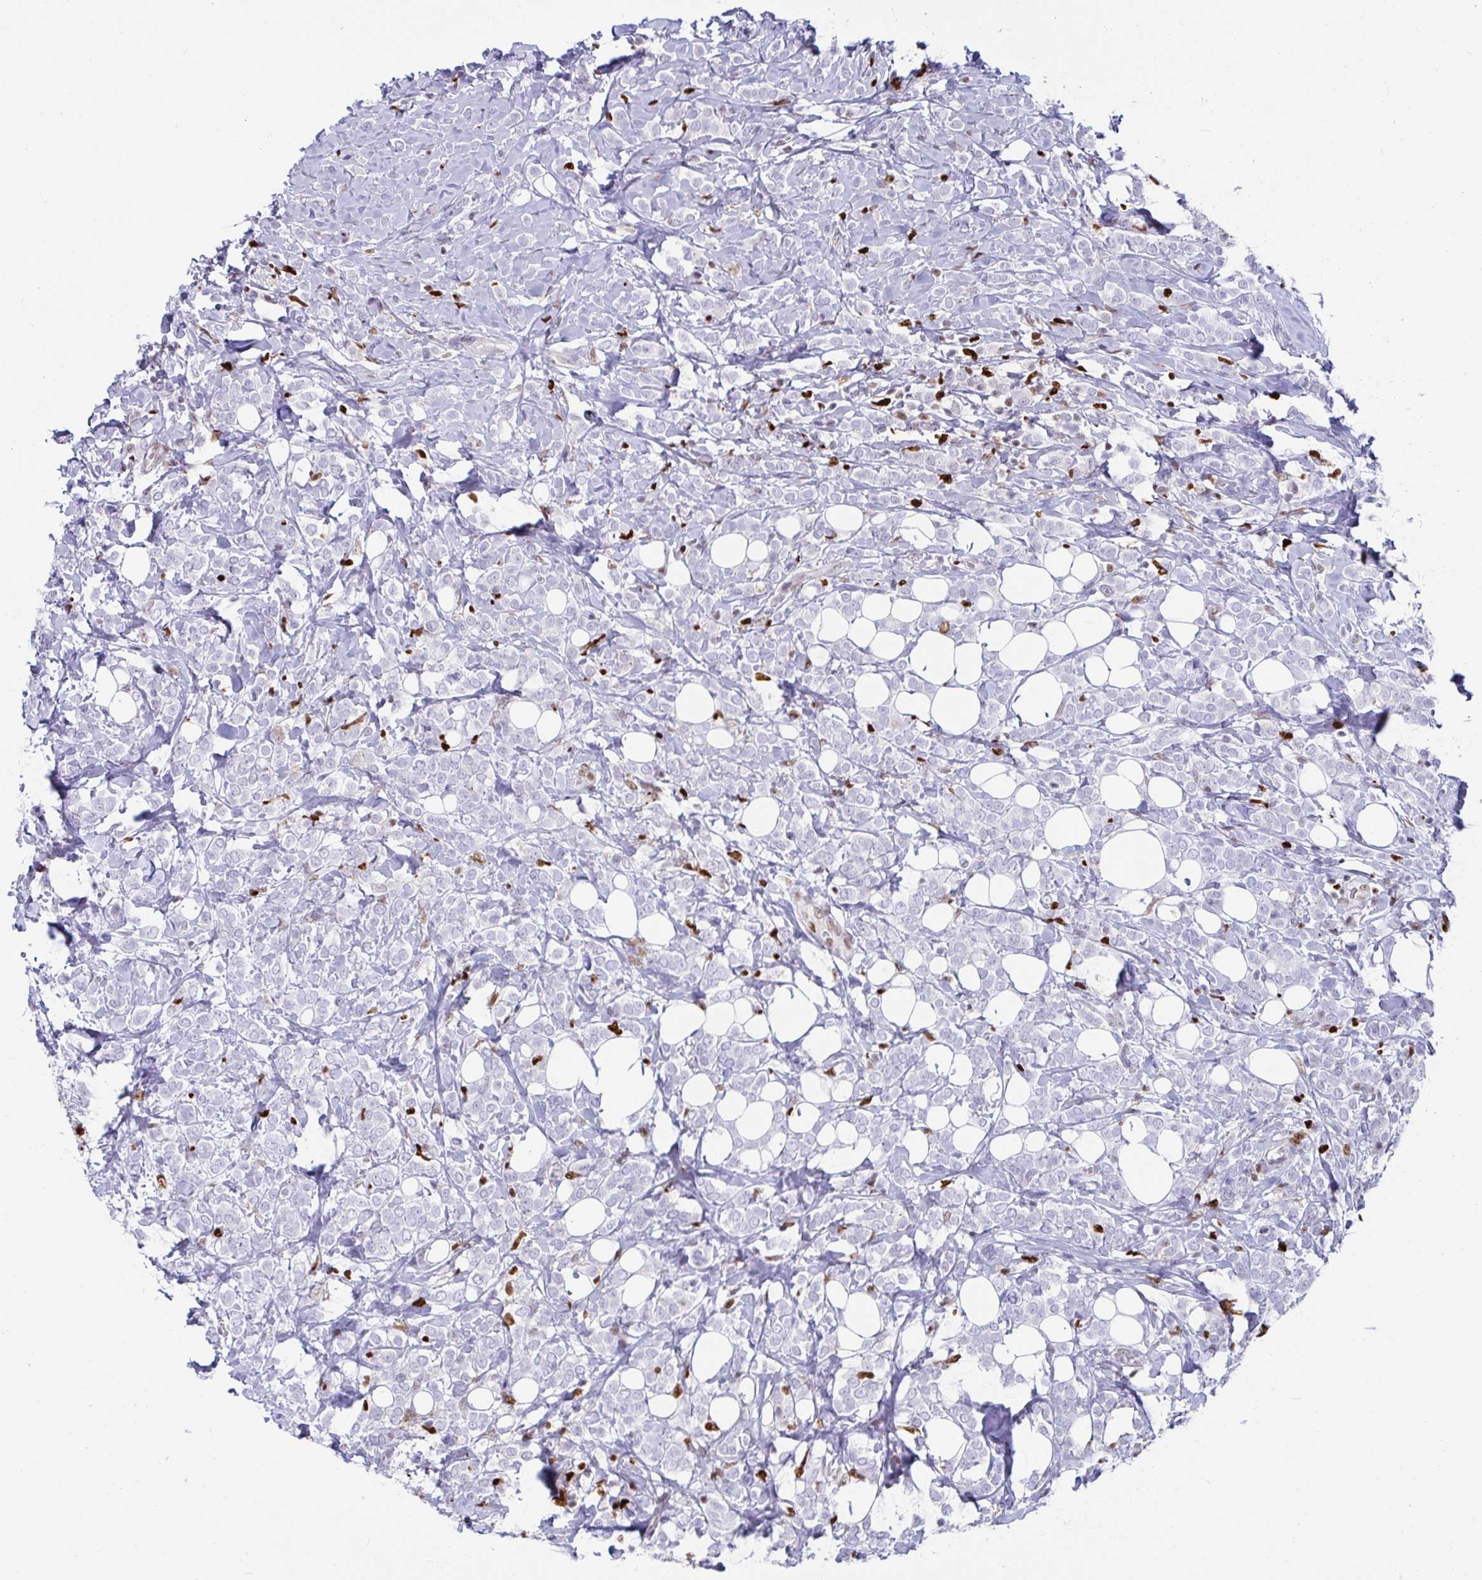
{"staining": {"intensity": "negative", "quantity": "none", "location": "none"}, "tissue": "breast cancer", "cell_type": "Tumor cells", "image_type": "cancer", "snomed": [{"axis": "morphology", "description": "Lobular carcinoma"}, {"axis": "topography", "description": "Breast"}], "caption": "Lobular carcinoma (breast) was stained to show a protein in brown. There is no significant positivity in tumor cells.", "gene": "ZNF586", "patient": {"sex": "female", "age": 49}}